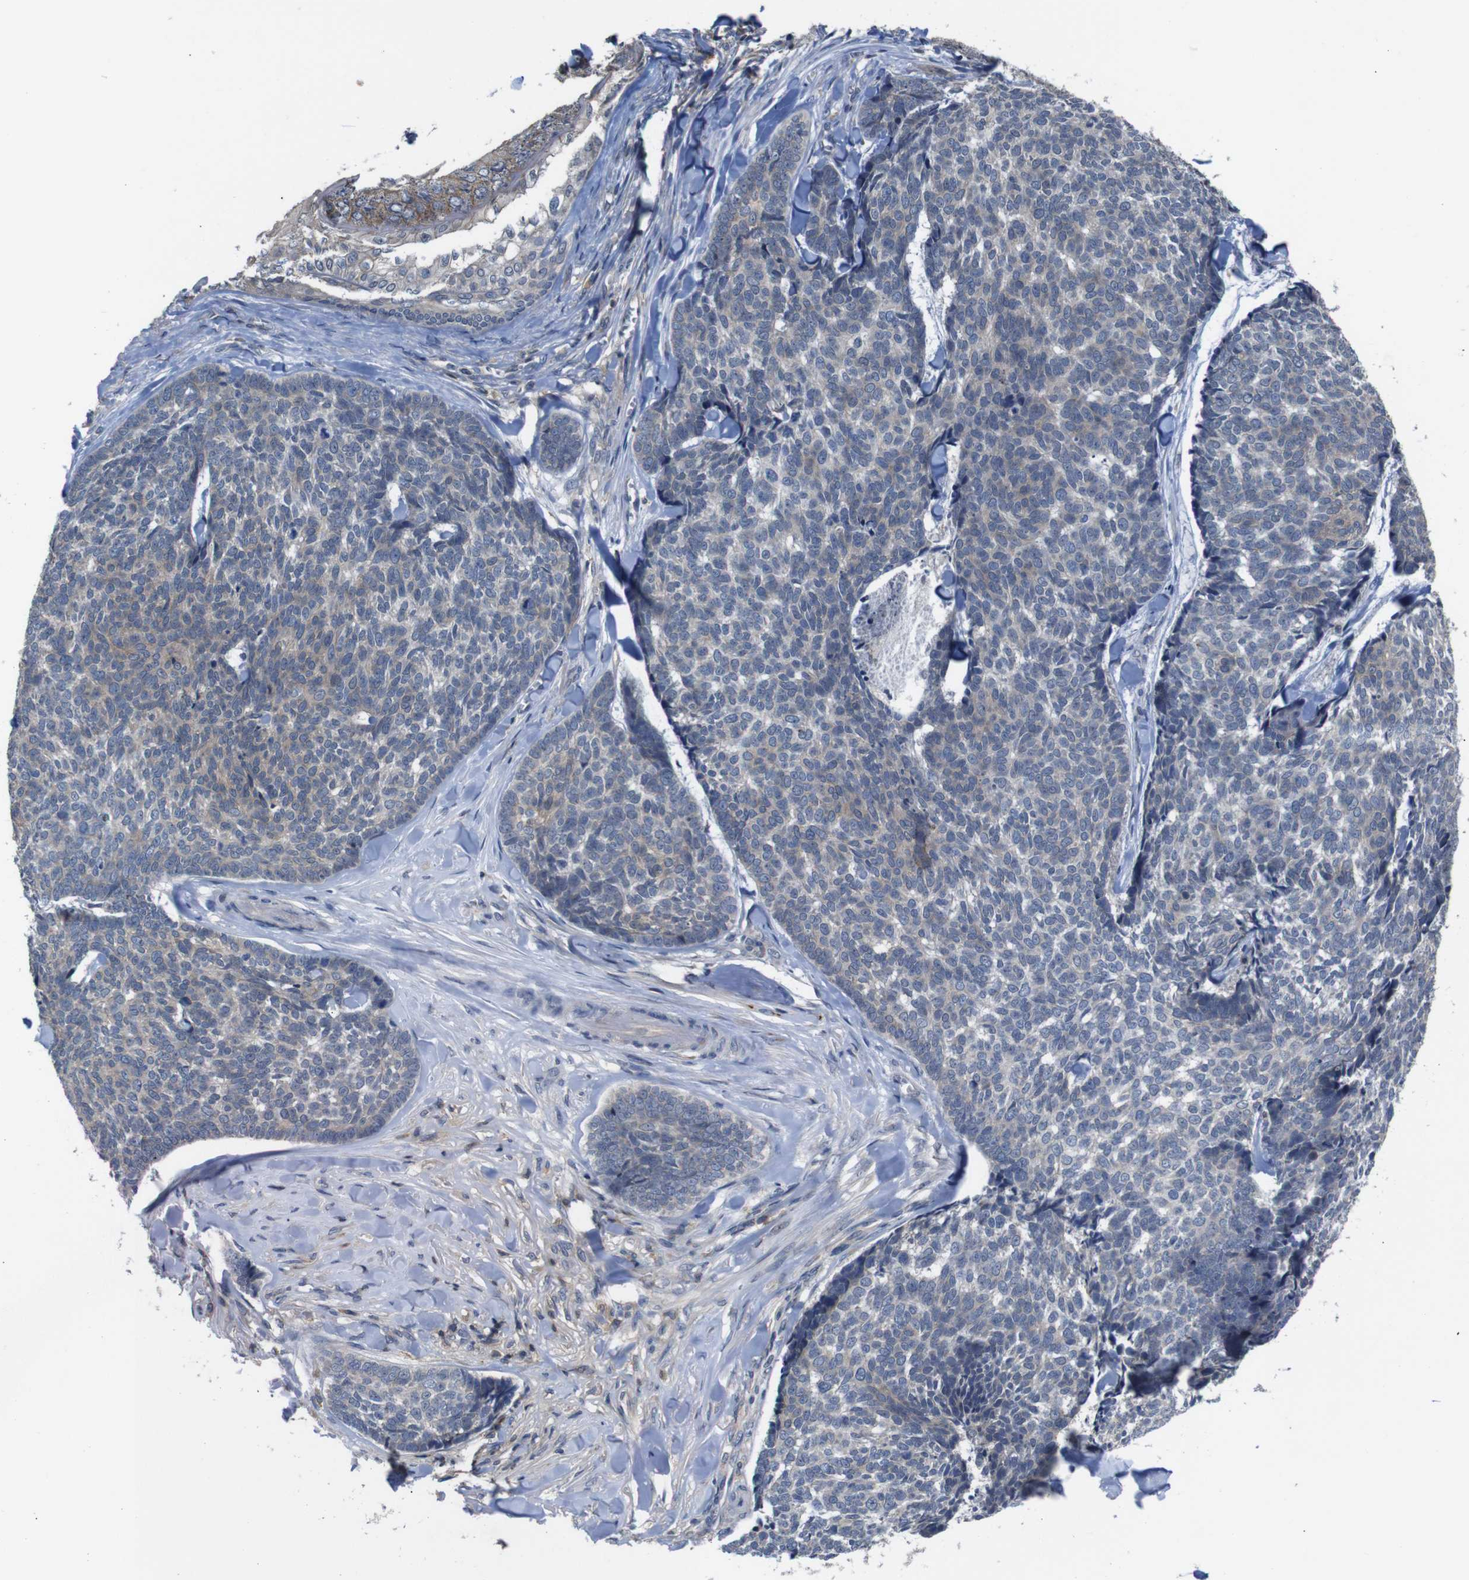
{"staining": {"intensity": "weak", "quantity": "<25%", "location": "cytoplasmic/membranous"}, "tissue": "skin cancer", "cell_type": "Tumor cells", "image_type": "cancer", "snomed": [{"axis": "morphology", "description": "Basal cell carcinoma"}, {"axis": "topography", "description": "Skin"}], "caption": "Immunohistochemistry (IHC) image of neoplastic tissue: skin cancer (basal cell carcinoma) stained with DAB exhibits no significant protein expression in tumor cells. (DAB (3,3'-diaminobenzidine) immunohistochemistry (IHC), high magnification).", "gene": "BRWD3", "patient": {"sex": "male", "age": 84}}